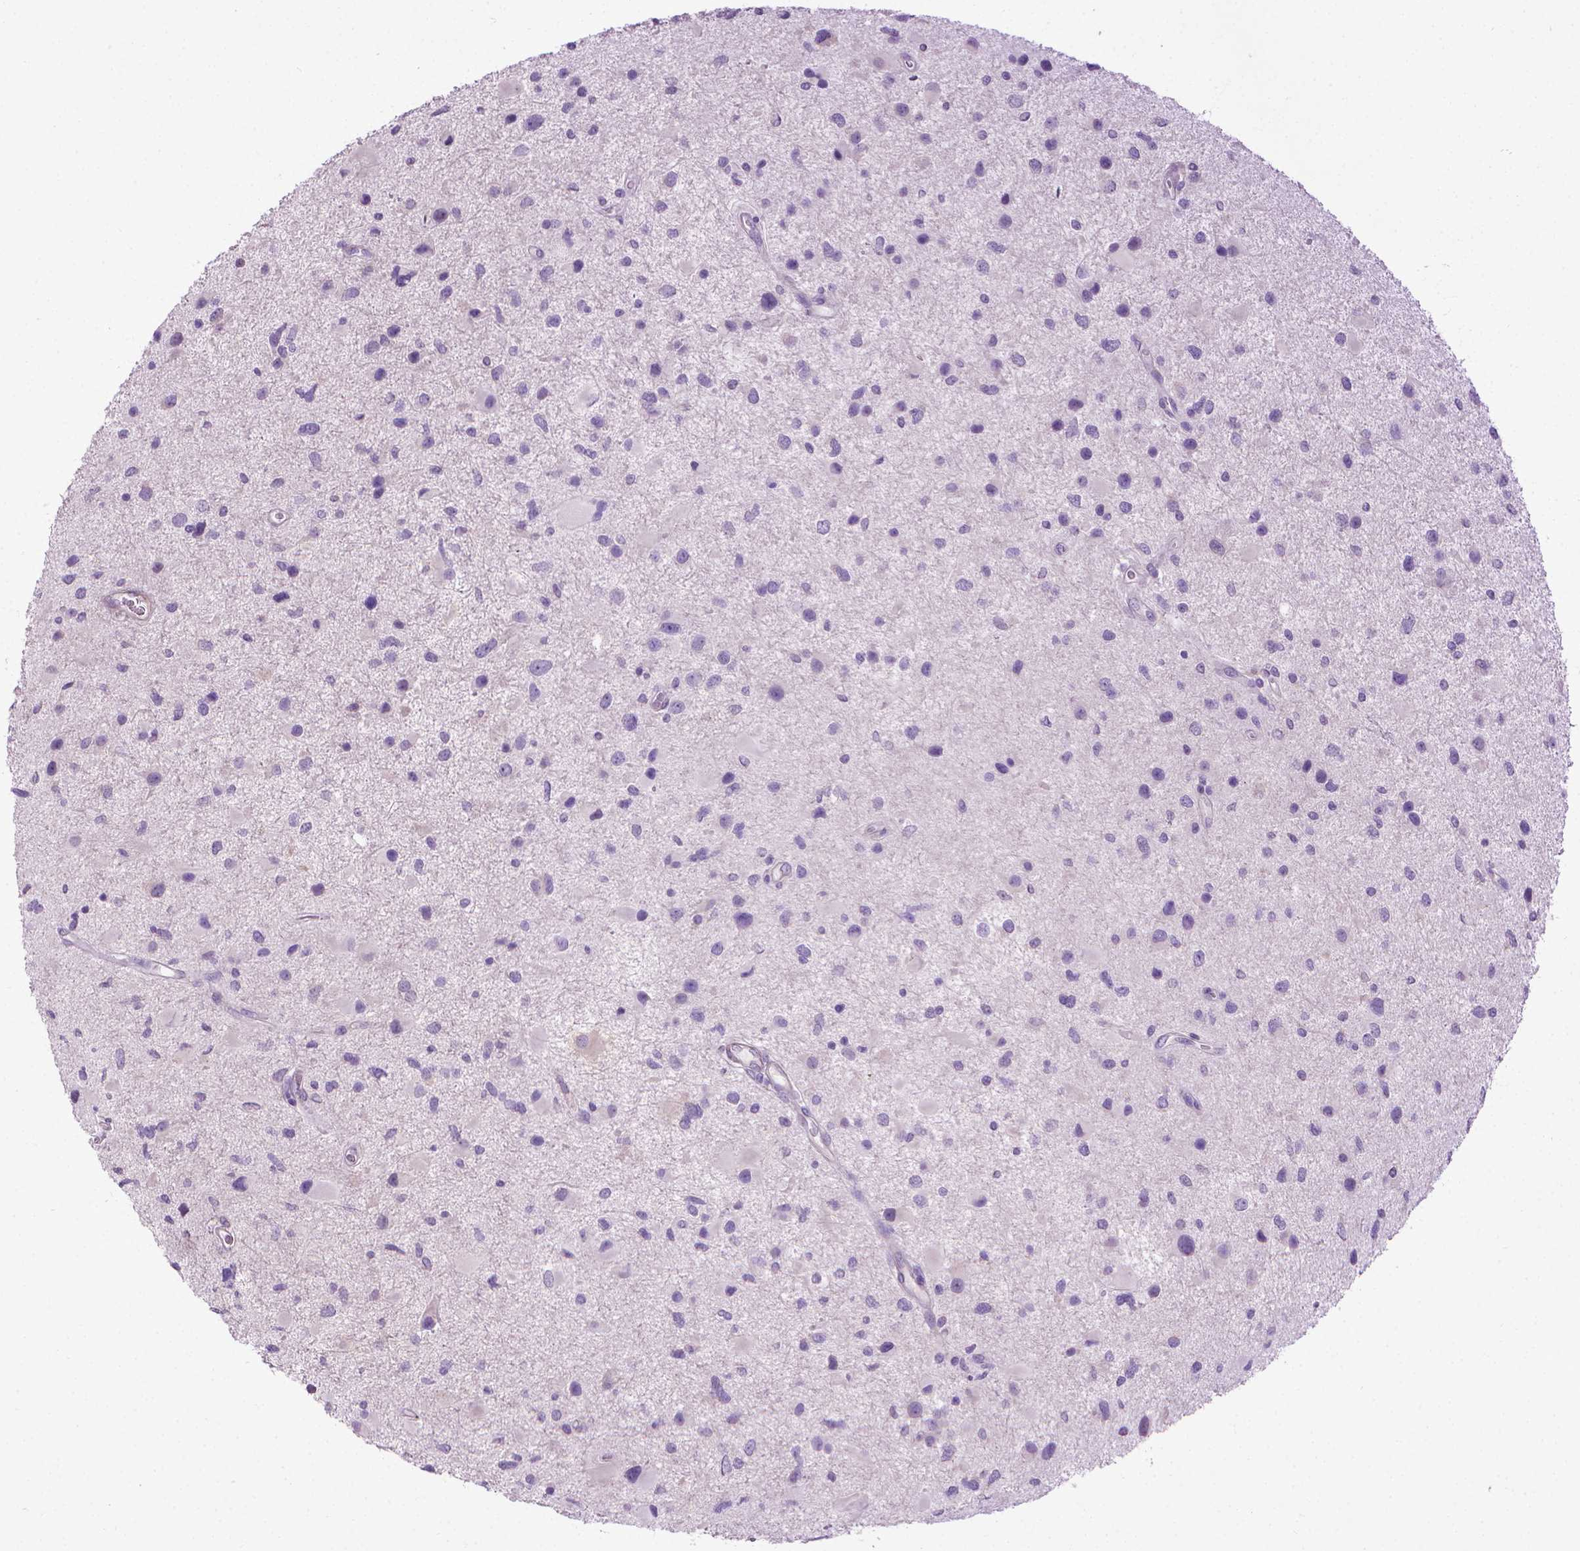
{"staining": {"intensity": "negative", "quantity": "none", "location": "none"}, "tissue": "glioma", "cell_type": "Tumor cells", "image_type": "cancer", "snomed": [{"axis": "morphology", "description": "Glioma, malignant, Low grade"}, {"axis": "topography", "description": "Brain"}], "caption": "The image reveals no significant staining in tumor cells of malignant glioma (low-grade). (DAB immunohistochemistry (IHC) with hematoxylin counter stain).", "gene": "AQP10", "patient": {"sex": "female", "age": 32}}